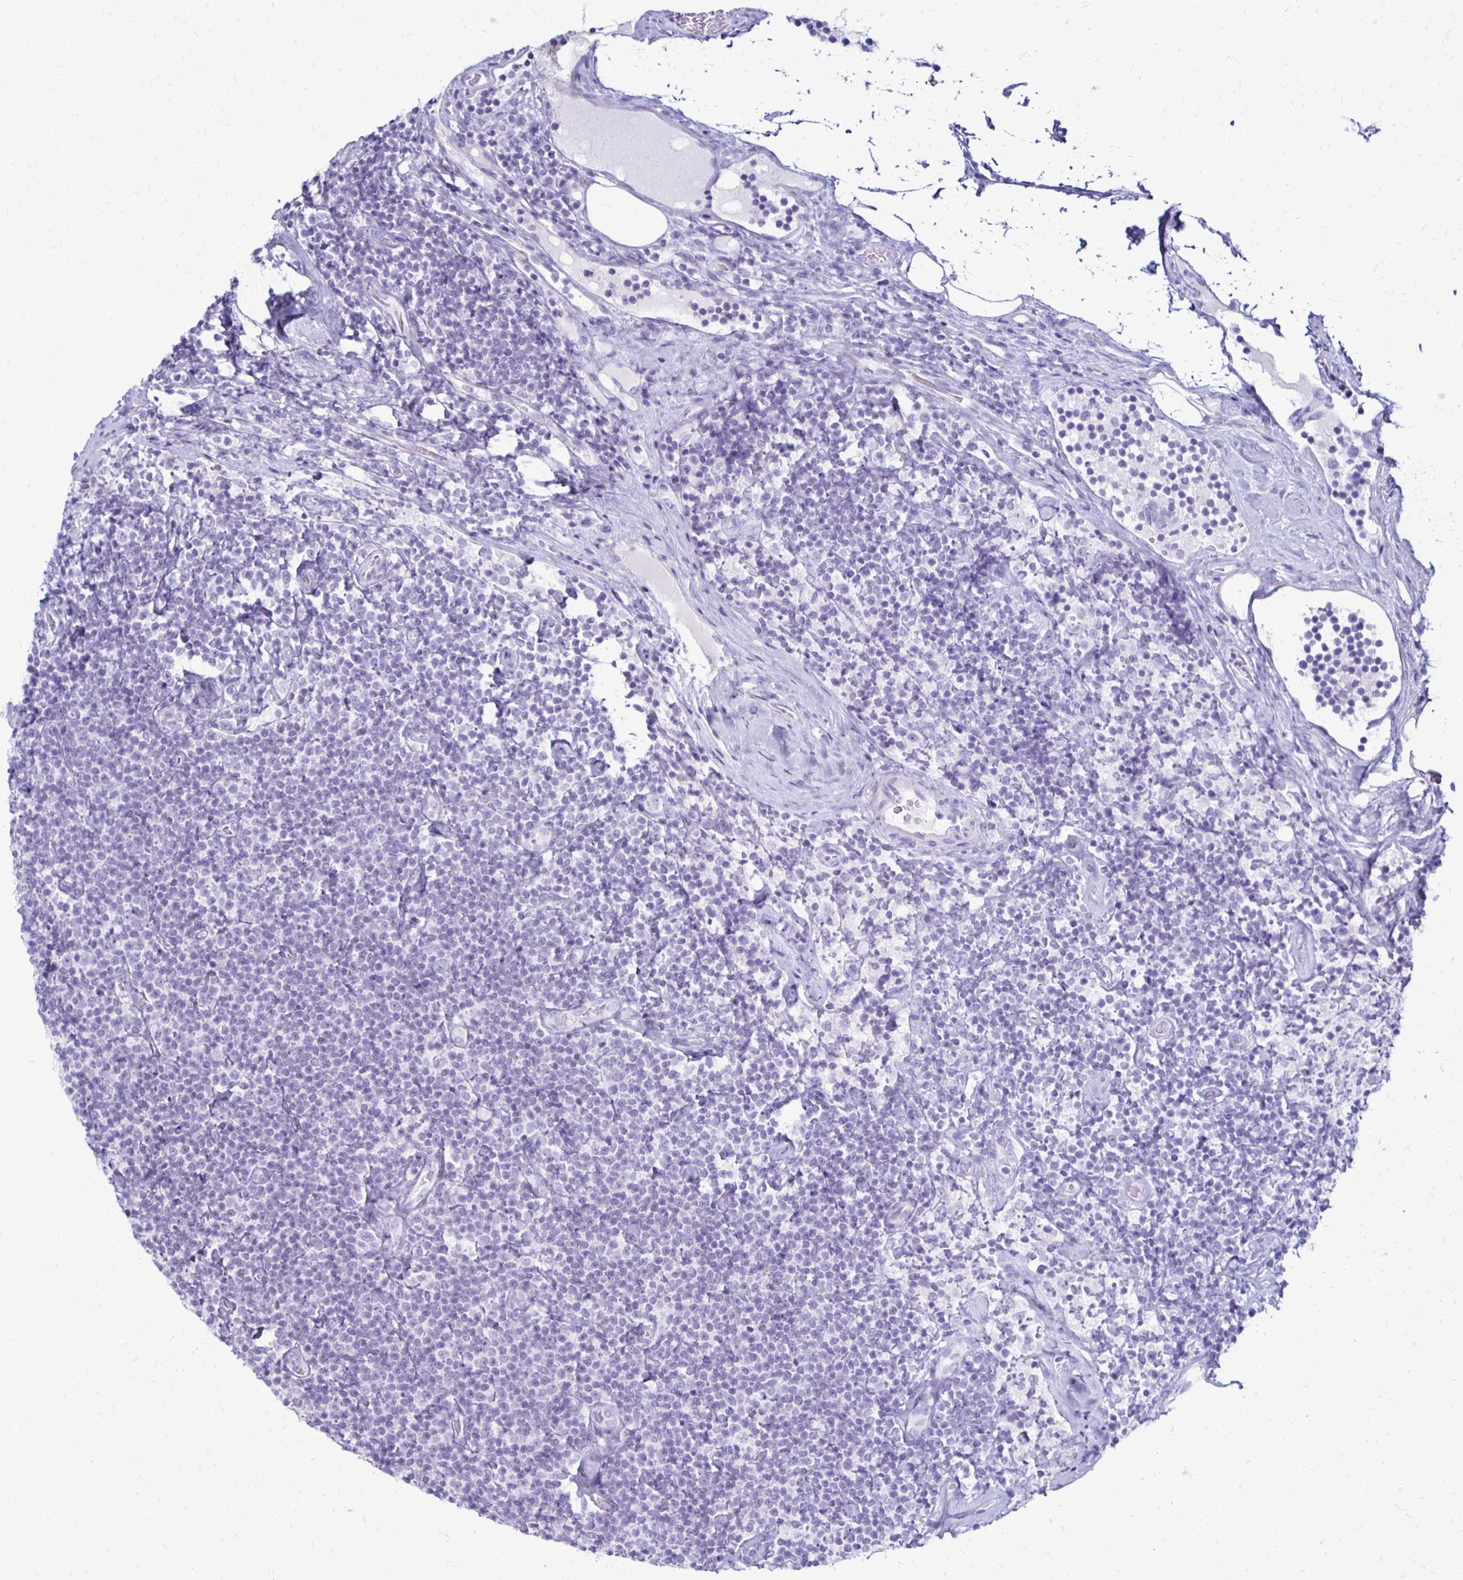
{"staining": {"intensity": "negative", "quantity": "none", "location": "none"}, "tissue": "lymphoma", "cell_type": "Tumor cells", "image_type": "cancer", "snomed": [{"axis": "morphology", "description": "Malignant lymphoma, non-Hodgkin's type, Low grade"}, {"axis": "topography", "description": "Lymph node"}], "caption": "A micrograph of human lymphoma is negative for staining in tumor cells. (DAB (3,3'-diaminobenzidine) immunohistochemistry (IHC) visualized using brightfield microscopy, high magnification).", "gene": "RYR1", "patient": {"sex": "male", "age": 81}}